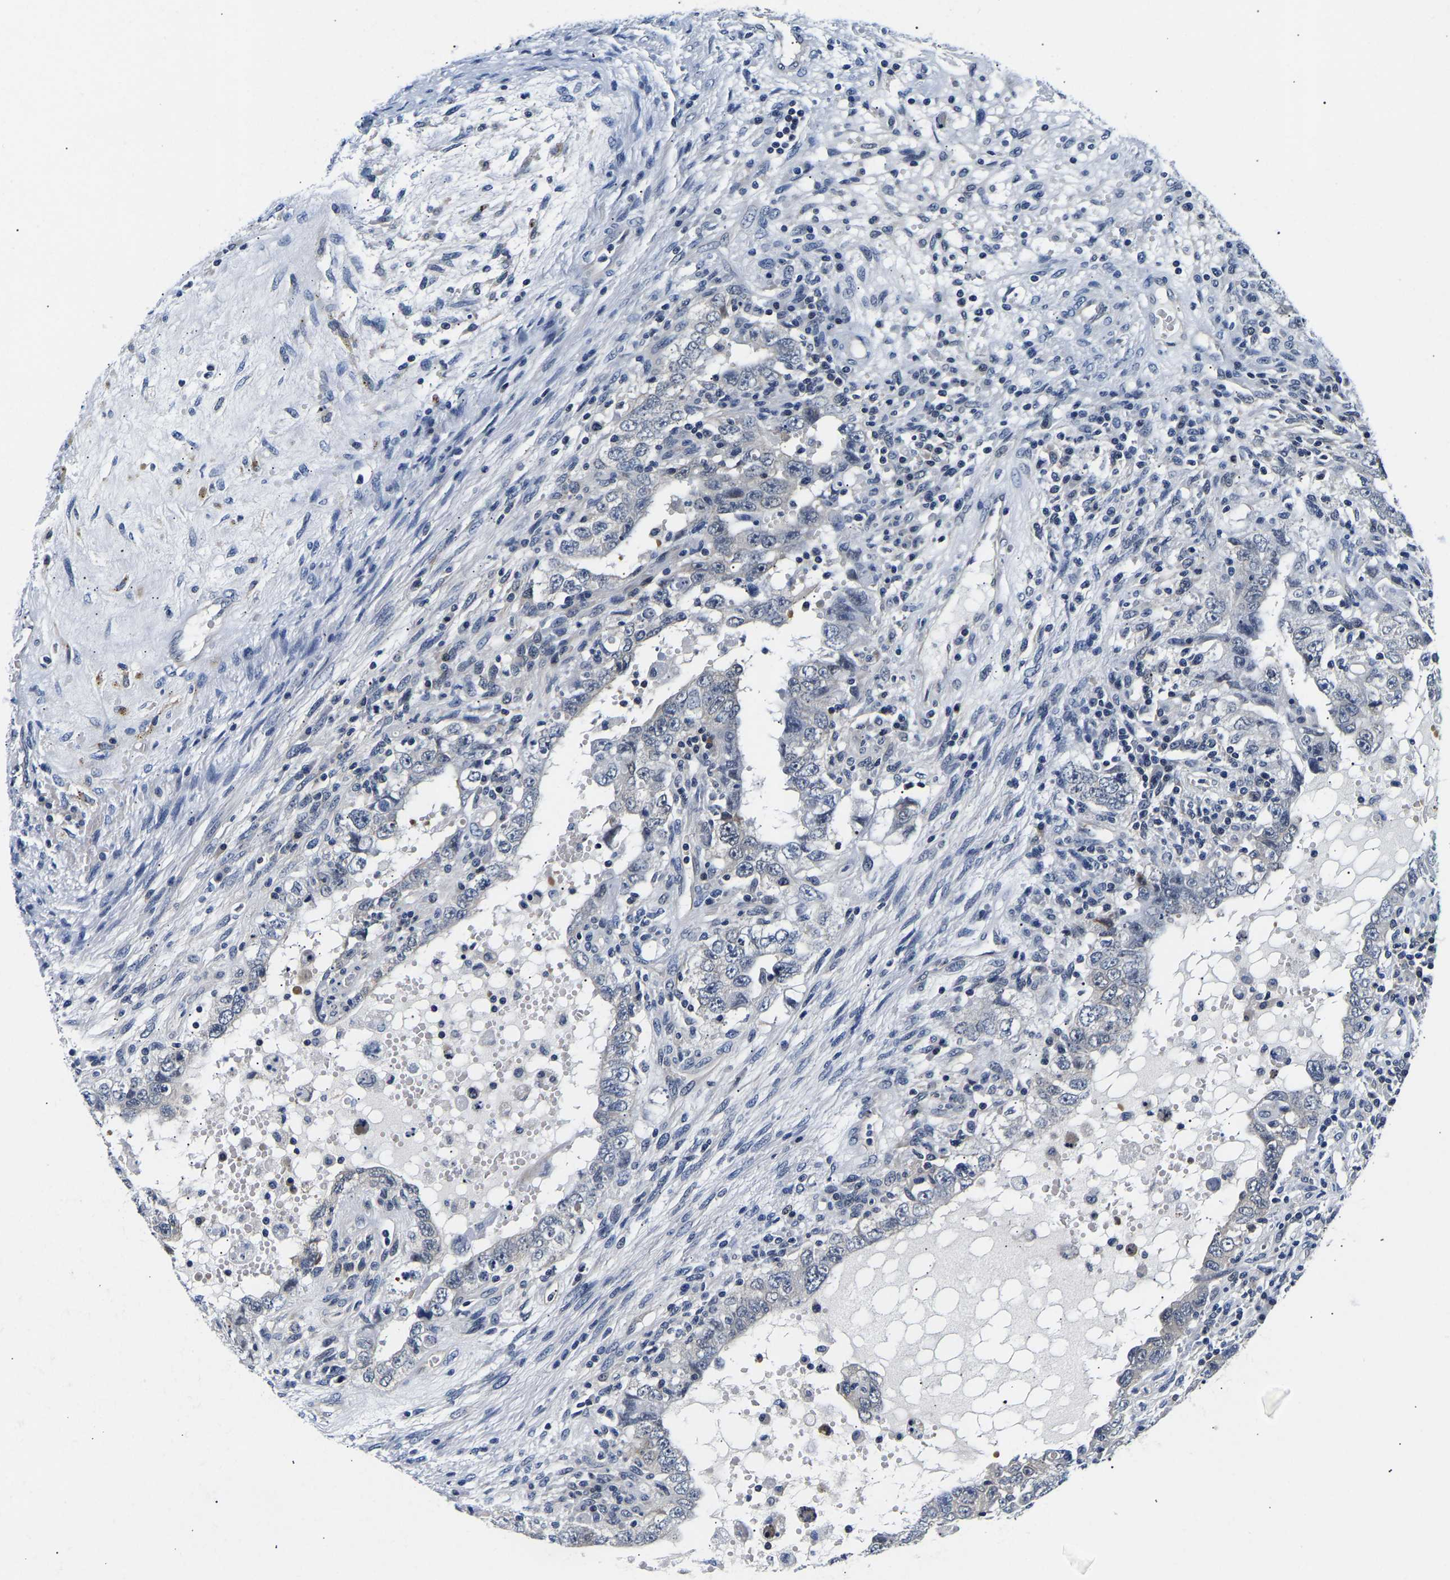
{"staining": {"intensity": "negative", "quantity": "none", "location": "none"}, "tissue": "testis cancer", "cell_type": "Tumor cells", "image_type": "cancer", "snomed": [{"axis": "morphology", "description": "Carcinoma, Embryonal, NOS"}, {"axis": "topography", "description": "Testis"}], "caption": "This is an IHC histopathology image of human testis cancer. There is no positivity in tumor cells.", "gene": "UCHL3", "patient": {"sex": "male", "age": 26}}